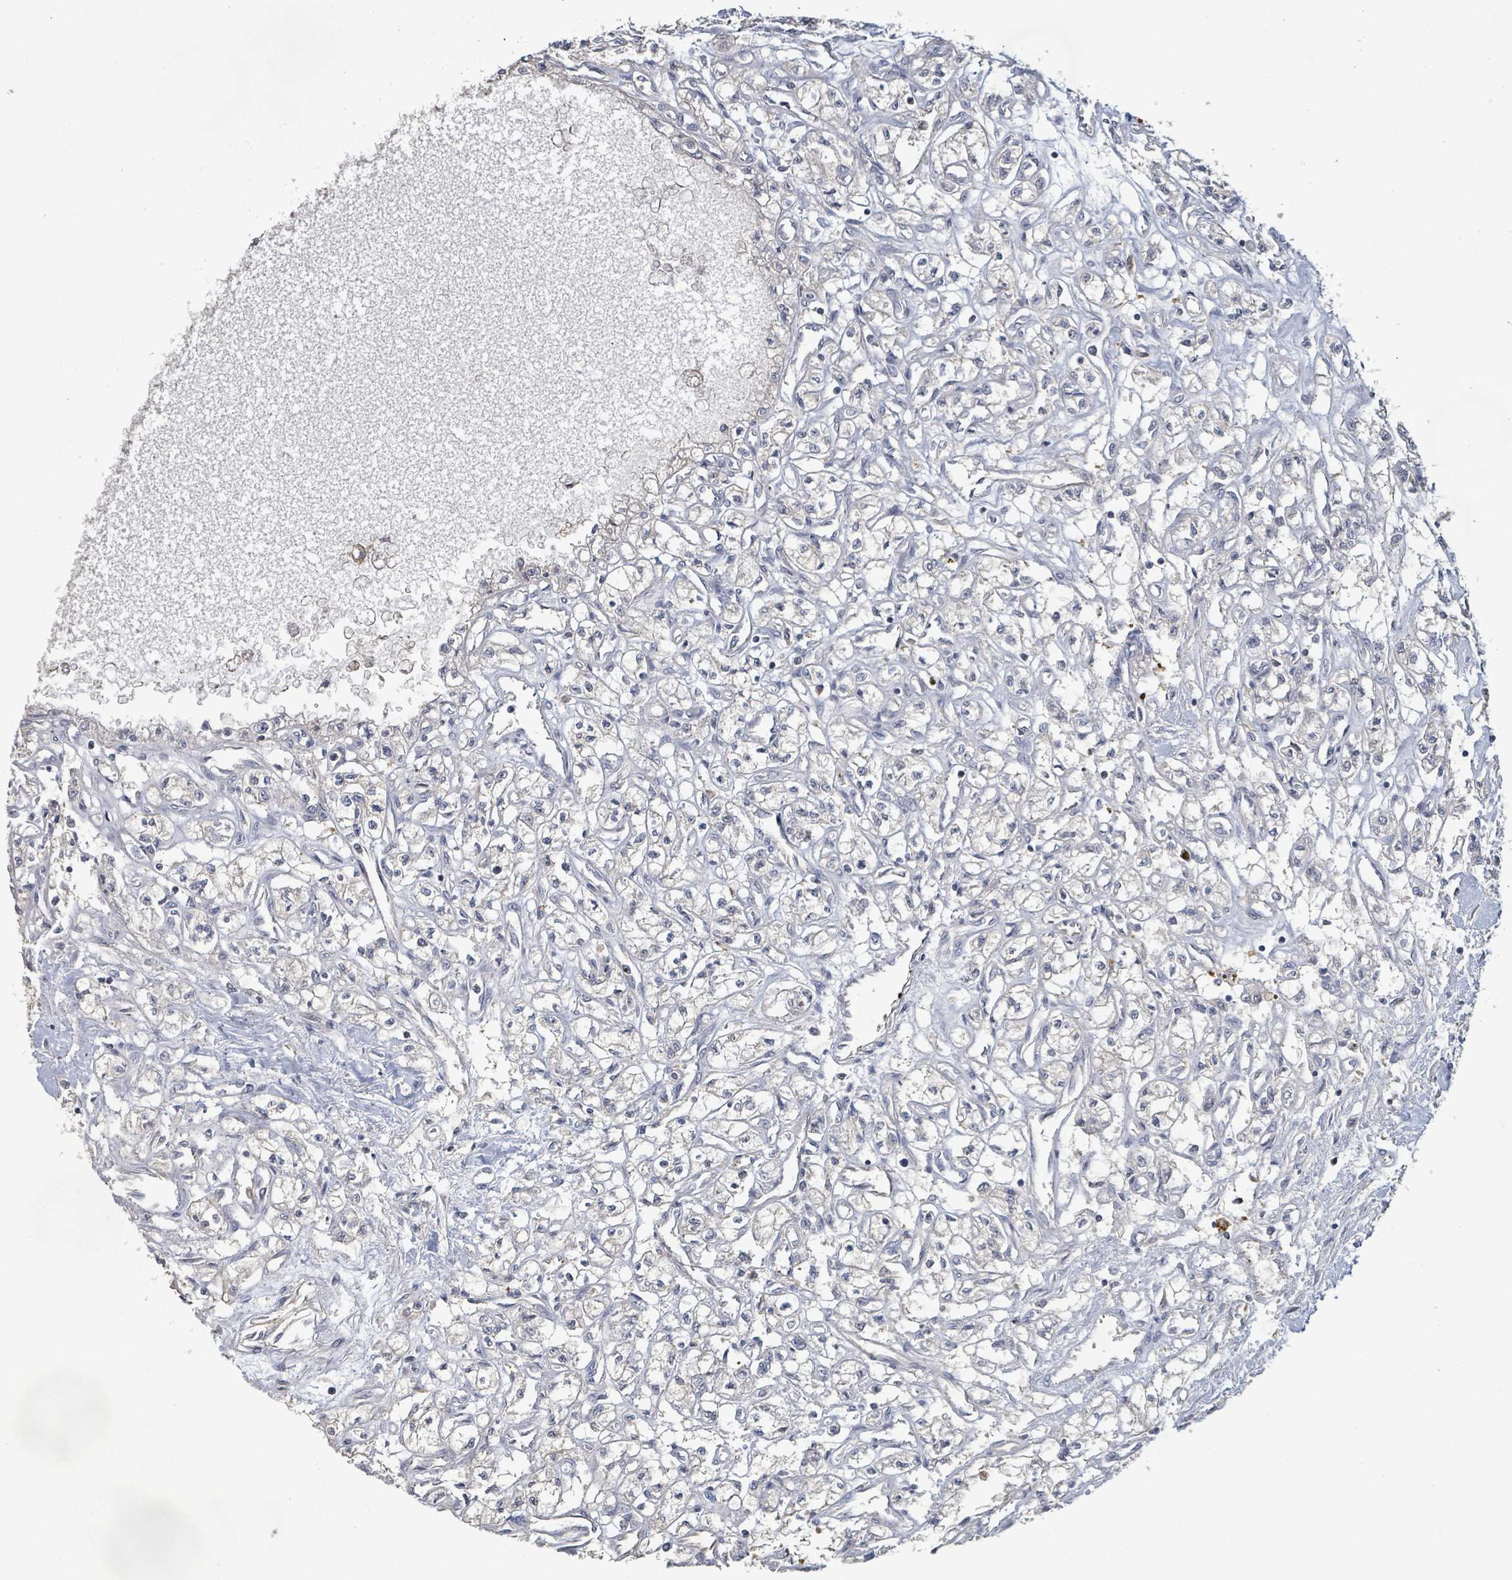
{"staining": {"intensity": "negative", "quantity": "none", "location": "none"}, "tissue": "renal cancer", "cell_type": "Tumor cells", "image_type": "cancer", "snomed": [{"axis": "morphology", "description": "Adenocarcinoma, NOS"}, {"axis": "topography", "description": "Kidney"}], "caption": "Renal adenocarcinoma was stained to show a protein in brown. There is no significant staining in tumor cells.", "gene": "KCNS2", "patient": {"sex": "male", "age": 56}}